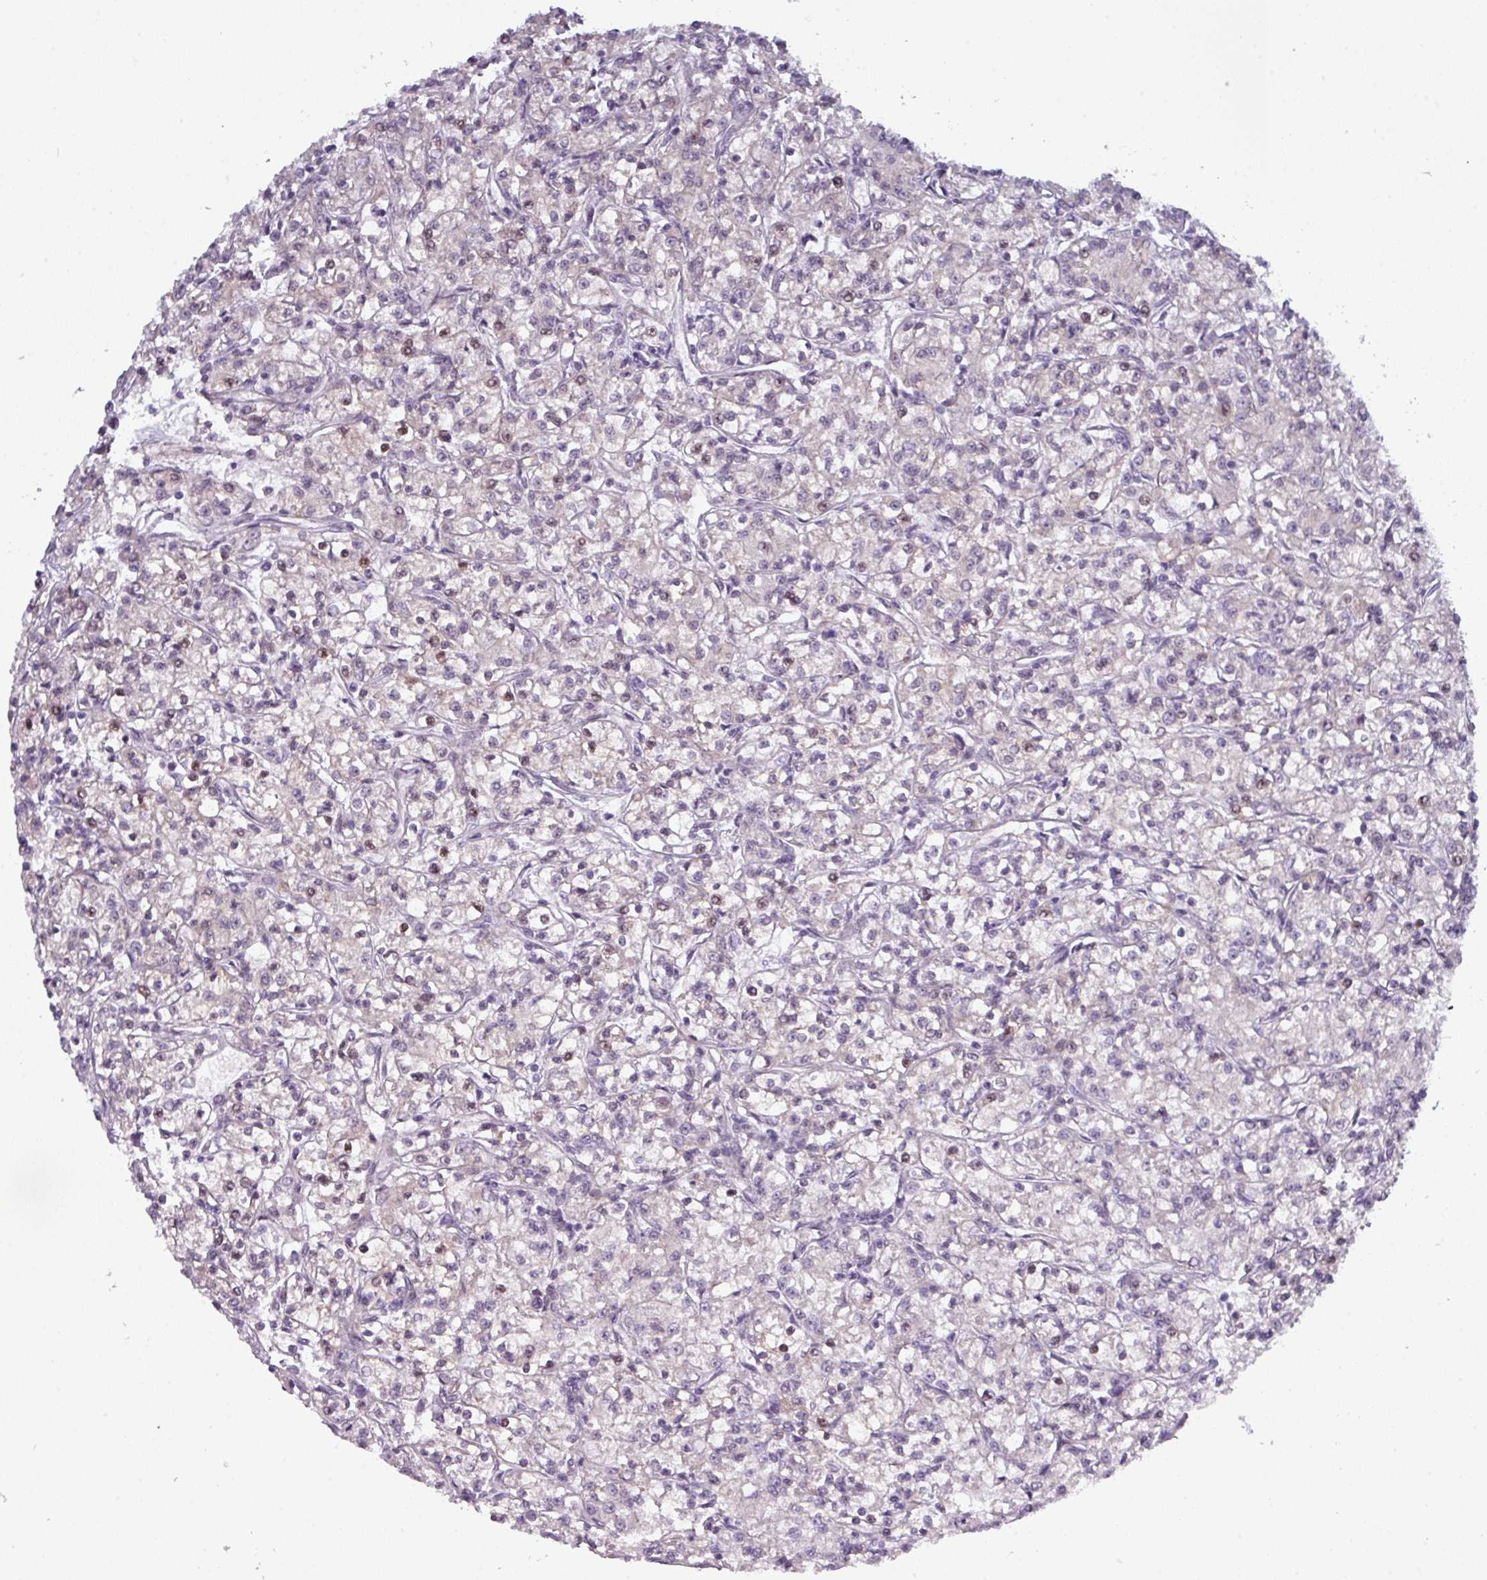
{"staining": {"intensity": "weak", "quantity": "<25%", "location": "cytoplasmic/membranous,nuclear"}, "tissue": "renal cancer", "cell_type": "Tumor cells", "image_type": "cancer", "snomed": [{"axis": "morphology", "description": "Adenocarcinoma, NOS"}, {"axis": "topography", "description": "Kidney"}], "caption": "Micrograph shows no protein positivity in tumor cells of renal cancer tissue.", "gene": "PRAMEF12", "patient": {"sex": "female", "age": 59}}